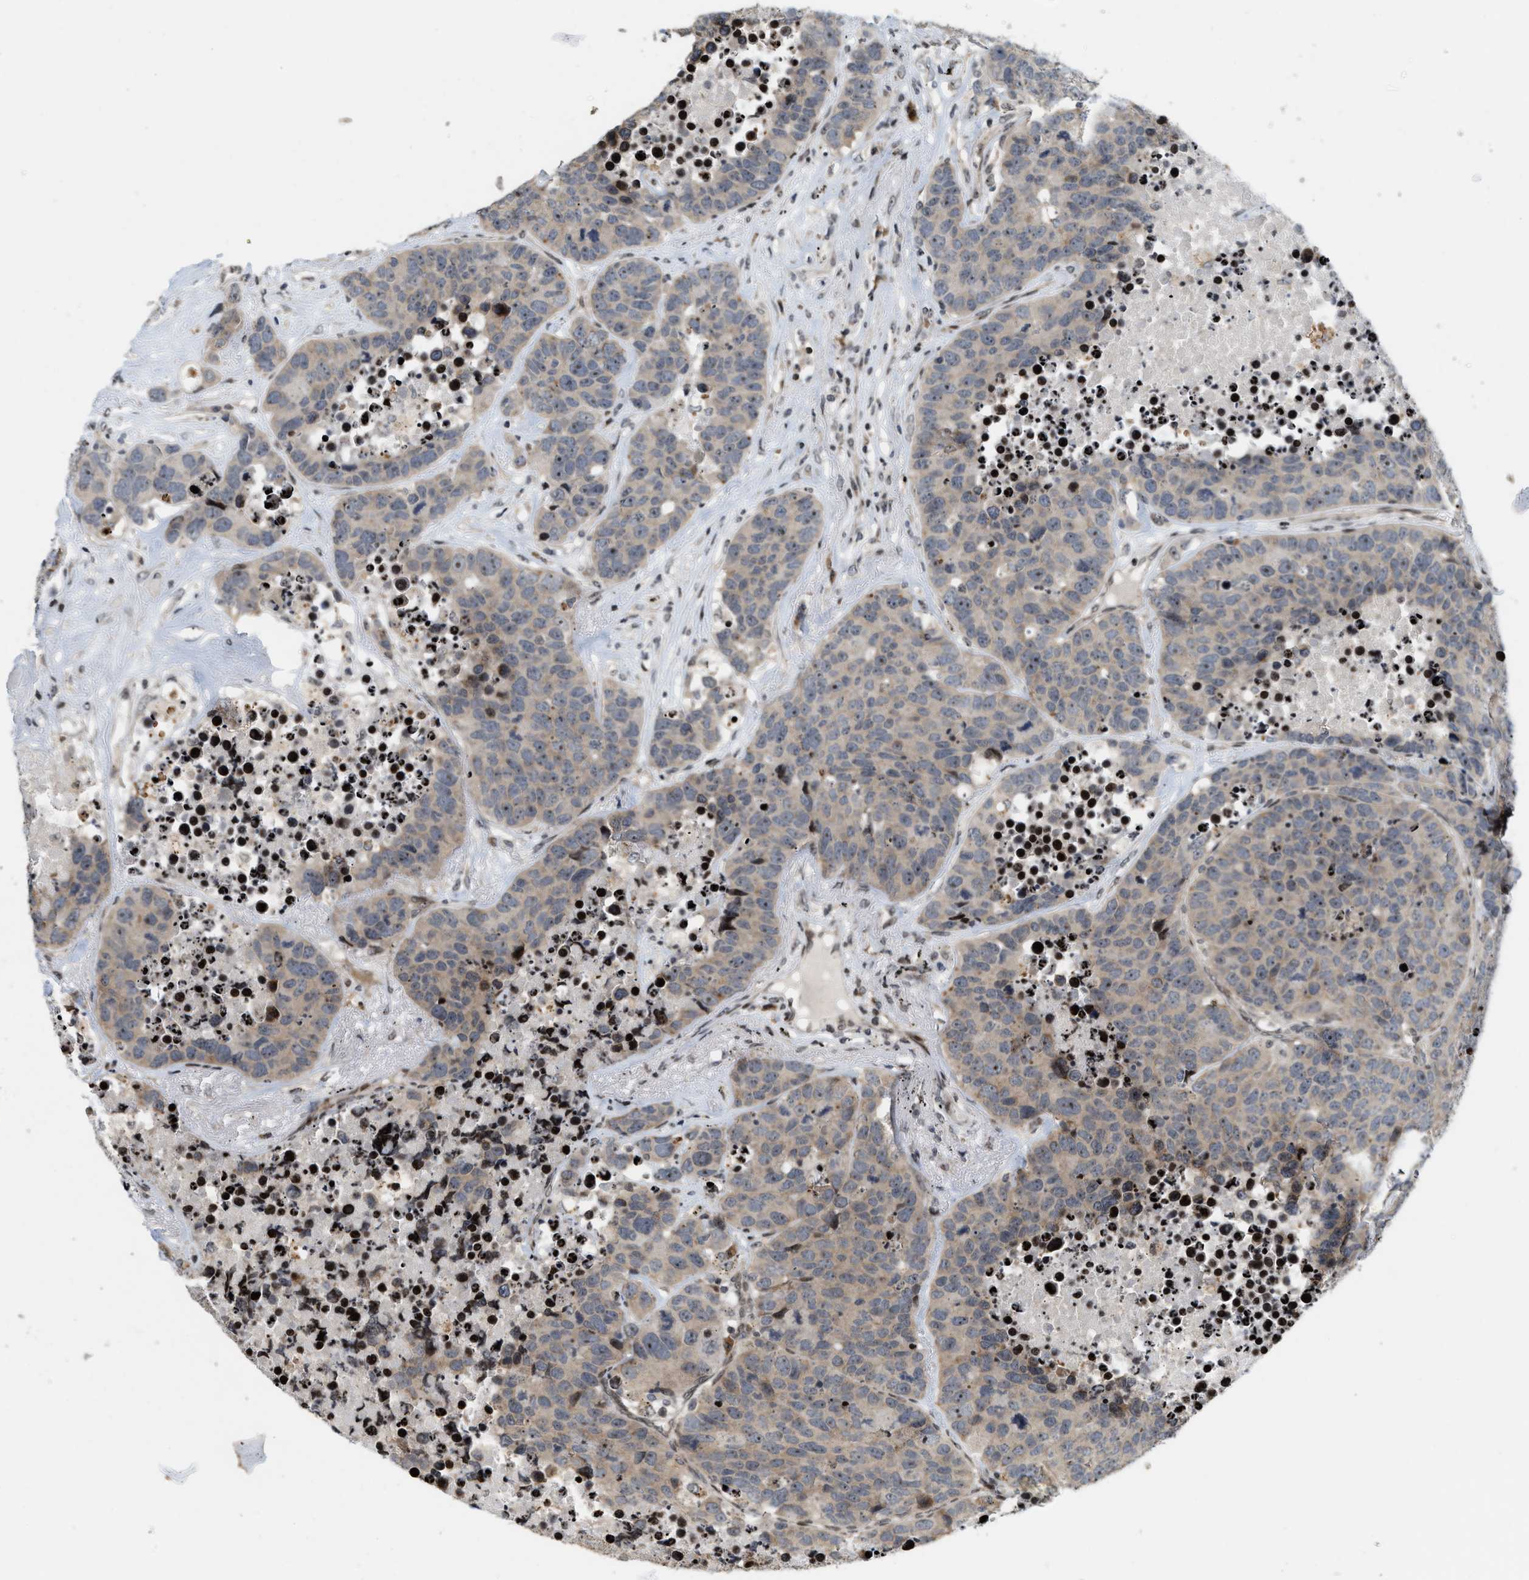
{"staining": {"intensity": "weak", "quantity": ">75%", "location": "cytoplasmic/membranous"}, "tissue": "carcinoid", "cell_type": "Tumor cells", "image_type": "cancer", "snomed": [{"axis": "morphology", "description": "Carcinoid, malignant, NOS"}, {"axis": "topography", "description": "Lung"}], "caption": "Malignant carcinoid stained with a brown dye exhibits weak cytoplasmic/membranous positive expression in about >75% of tumor cells.", "gene": "PDZD2", "patient": {"sex": "male", "age": 60}}